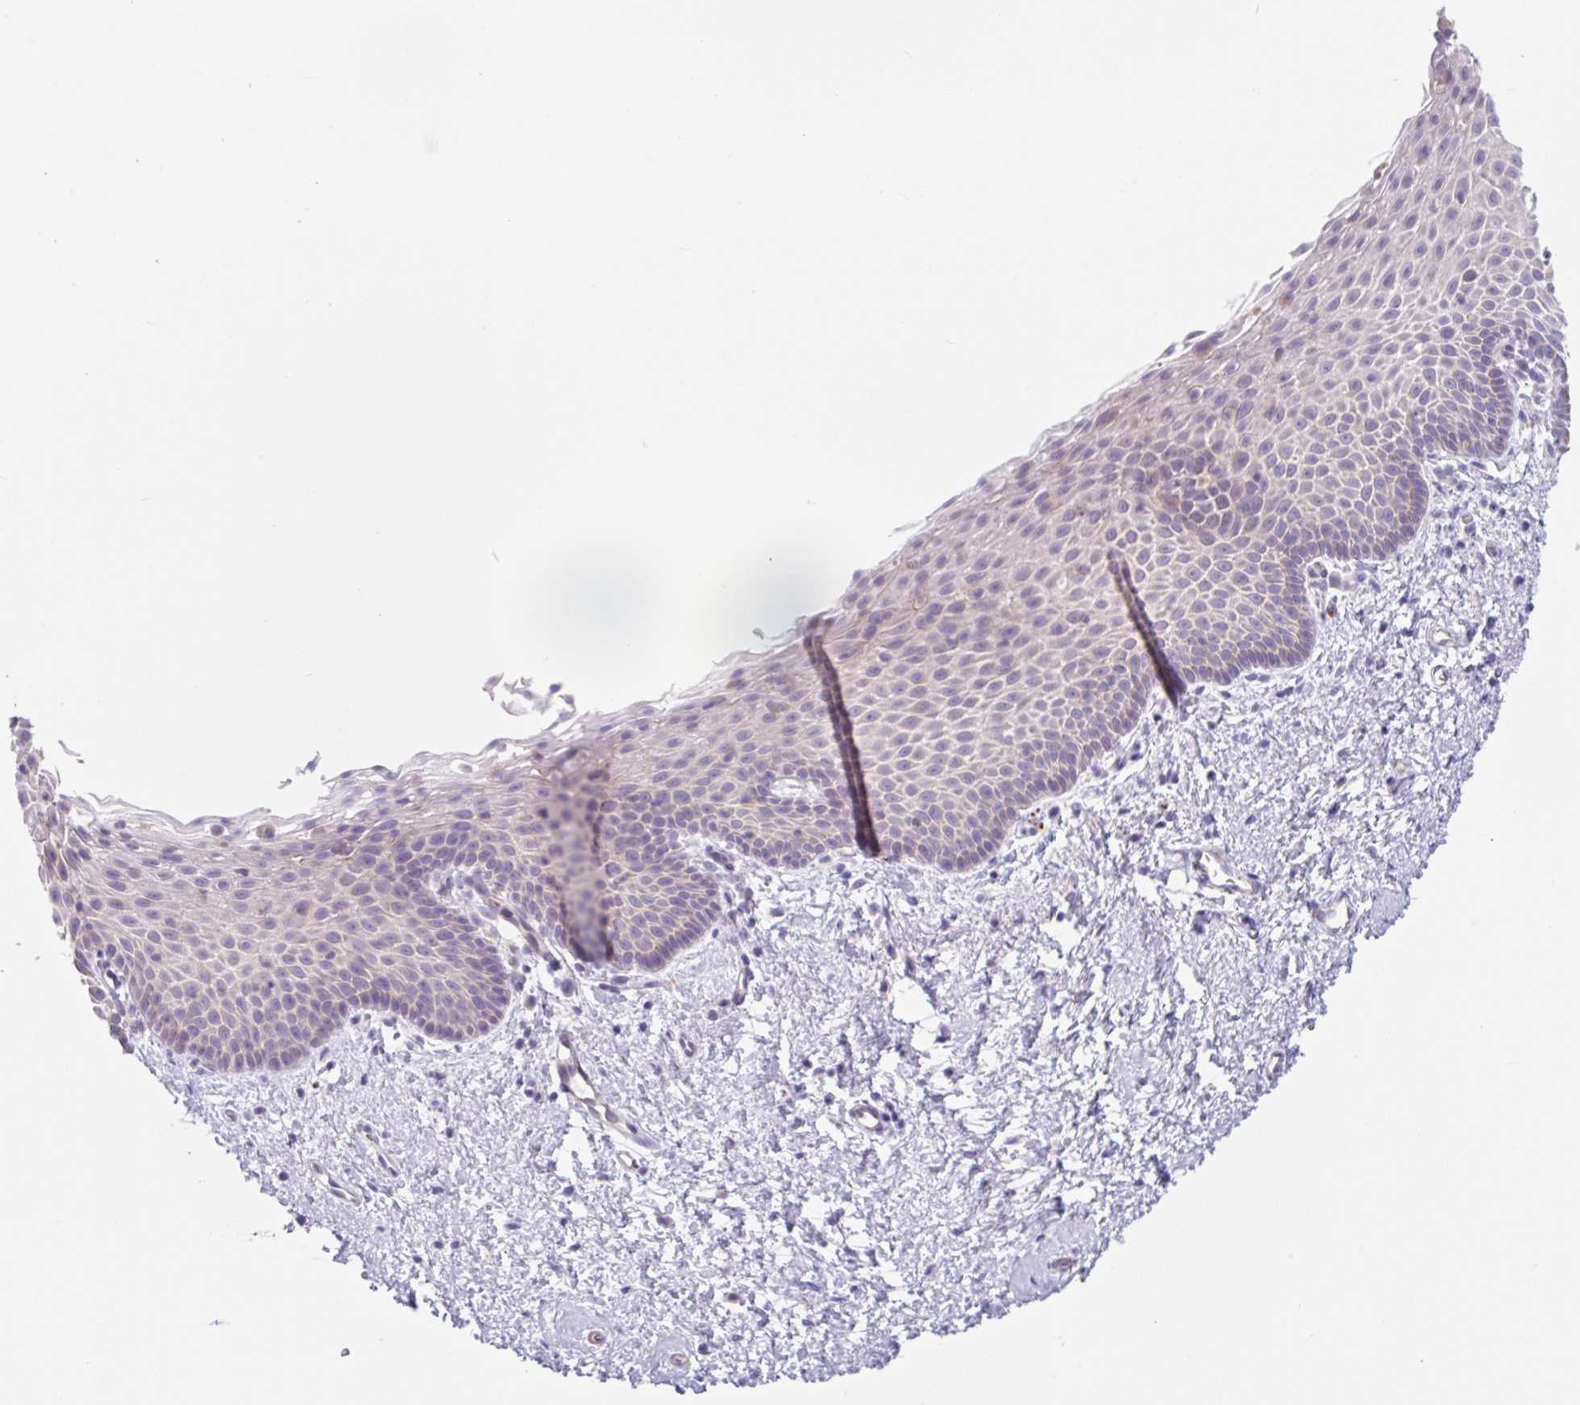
{"staining": {"intensity": "negative", "quantity": "none", "location": "none"}, "tissue": "vagina", "cell_type": "Squamous epithelial cells", "image_type": "normal", "snomed": [{"axis": "morphology", "description": "Normal tissue, NOS"}, {"axis": "topography", "description": "Vagina"}], "caption": "A high-resolution photomicrograph shows IHC staining of benign vagina, which displays no significant staining in squamous epithelial cells. Nuclei are stained in blue.", "gene": "LENG9", "patient": {"sex": "female", "age": 61}}